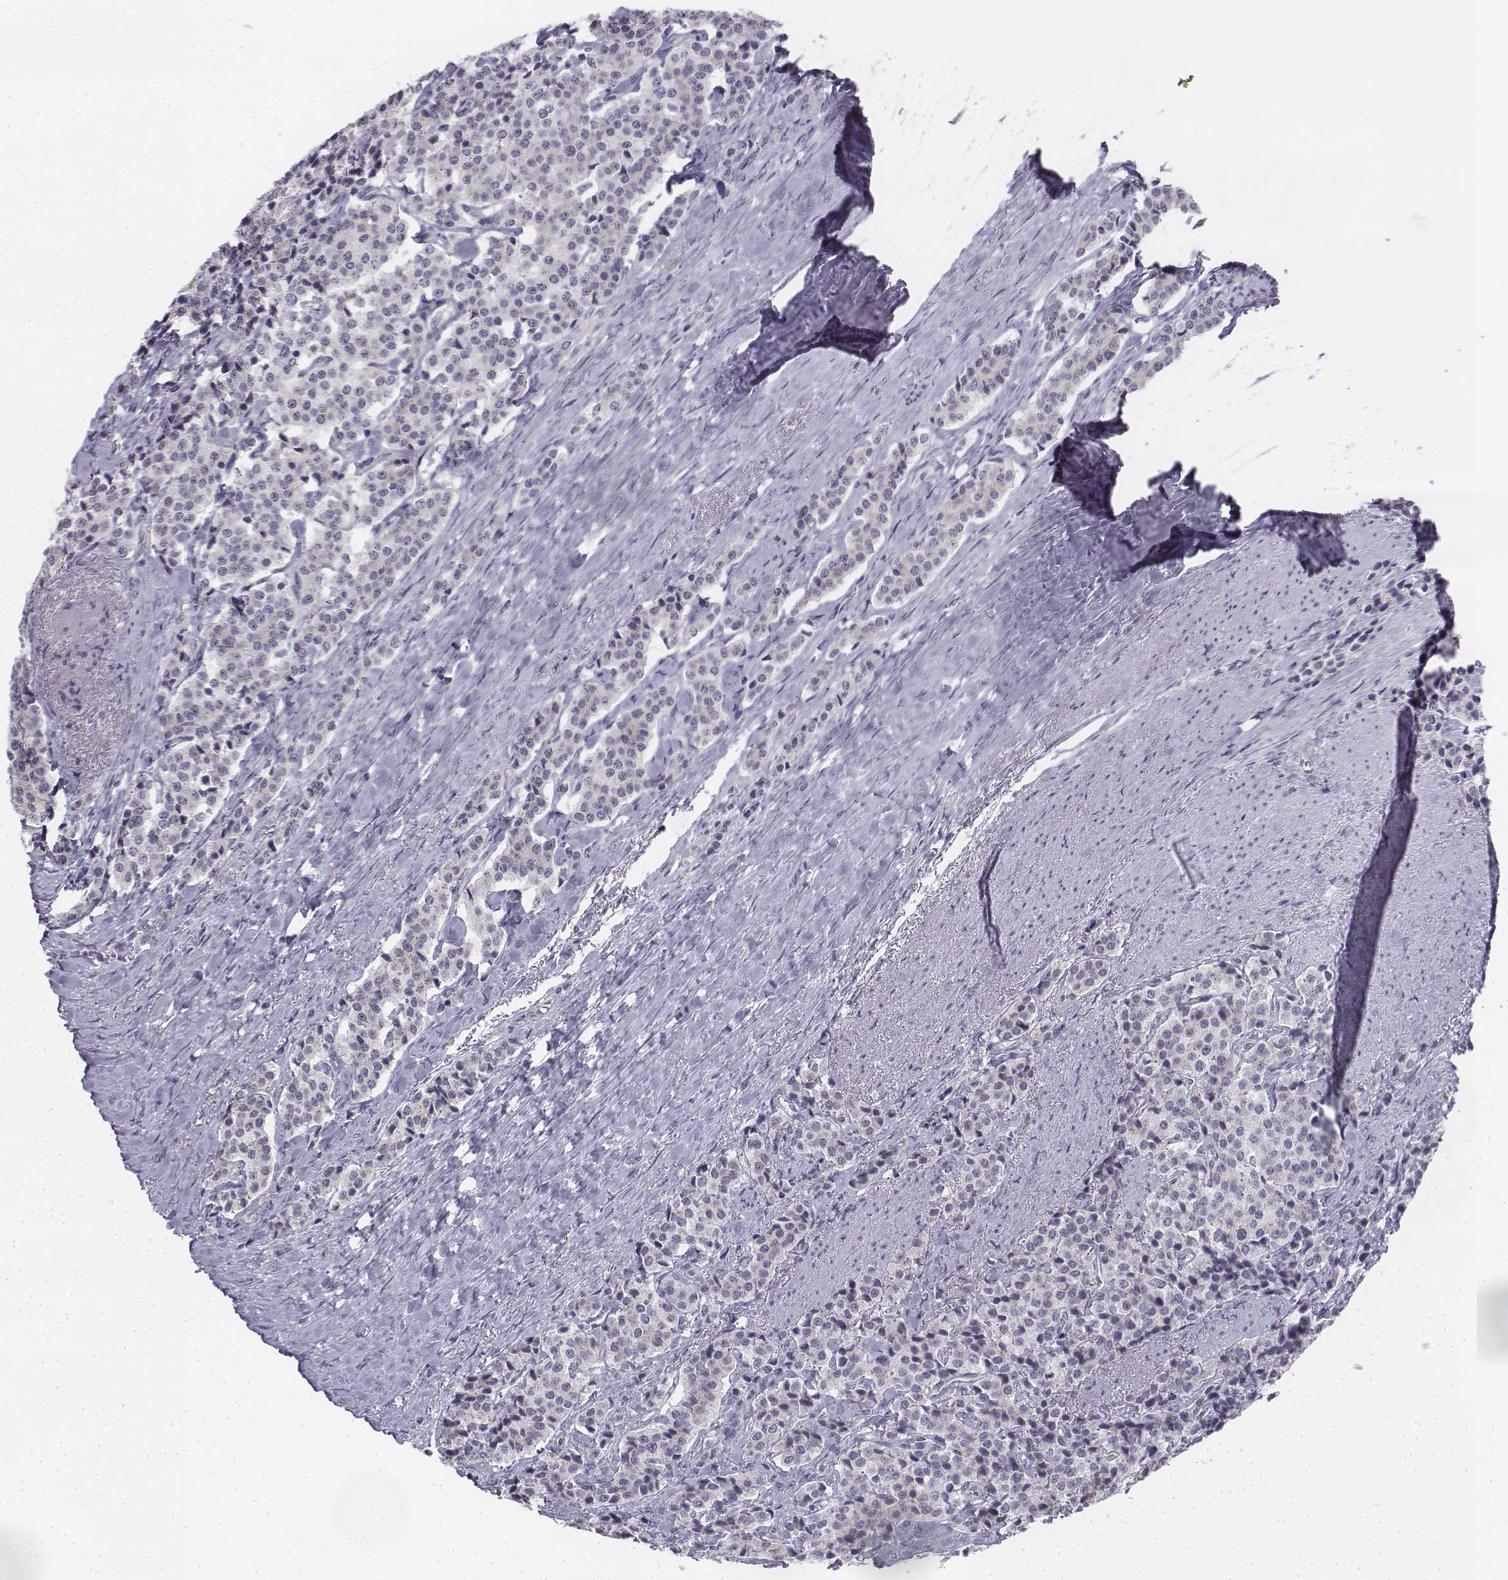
{"staining": {"intensity": "negative", "quantity": "none", "location": "none"}, "tissue": "carcinoid", "cell_type": "Tumor cells", "image_type": "cancer", "snomed": [{"axis": "morphology", "description": "Carcinoid, malignant, NOS"}, {"axis": "topography", "description": "Small intestine"}], "caption": "DAB immunohistochemical staining of malignant carcinoid demonstrates no significant positivity in tumor cells.", "gene": "PENK", "patient": {"sex": "female", "age": 58}}